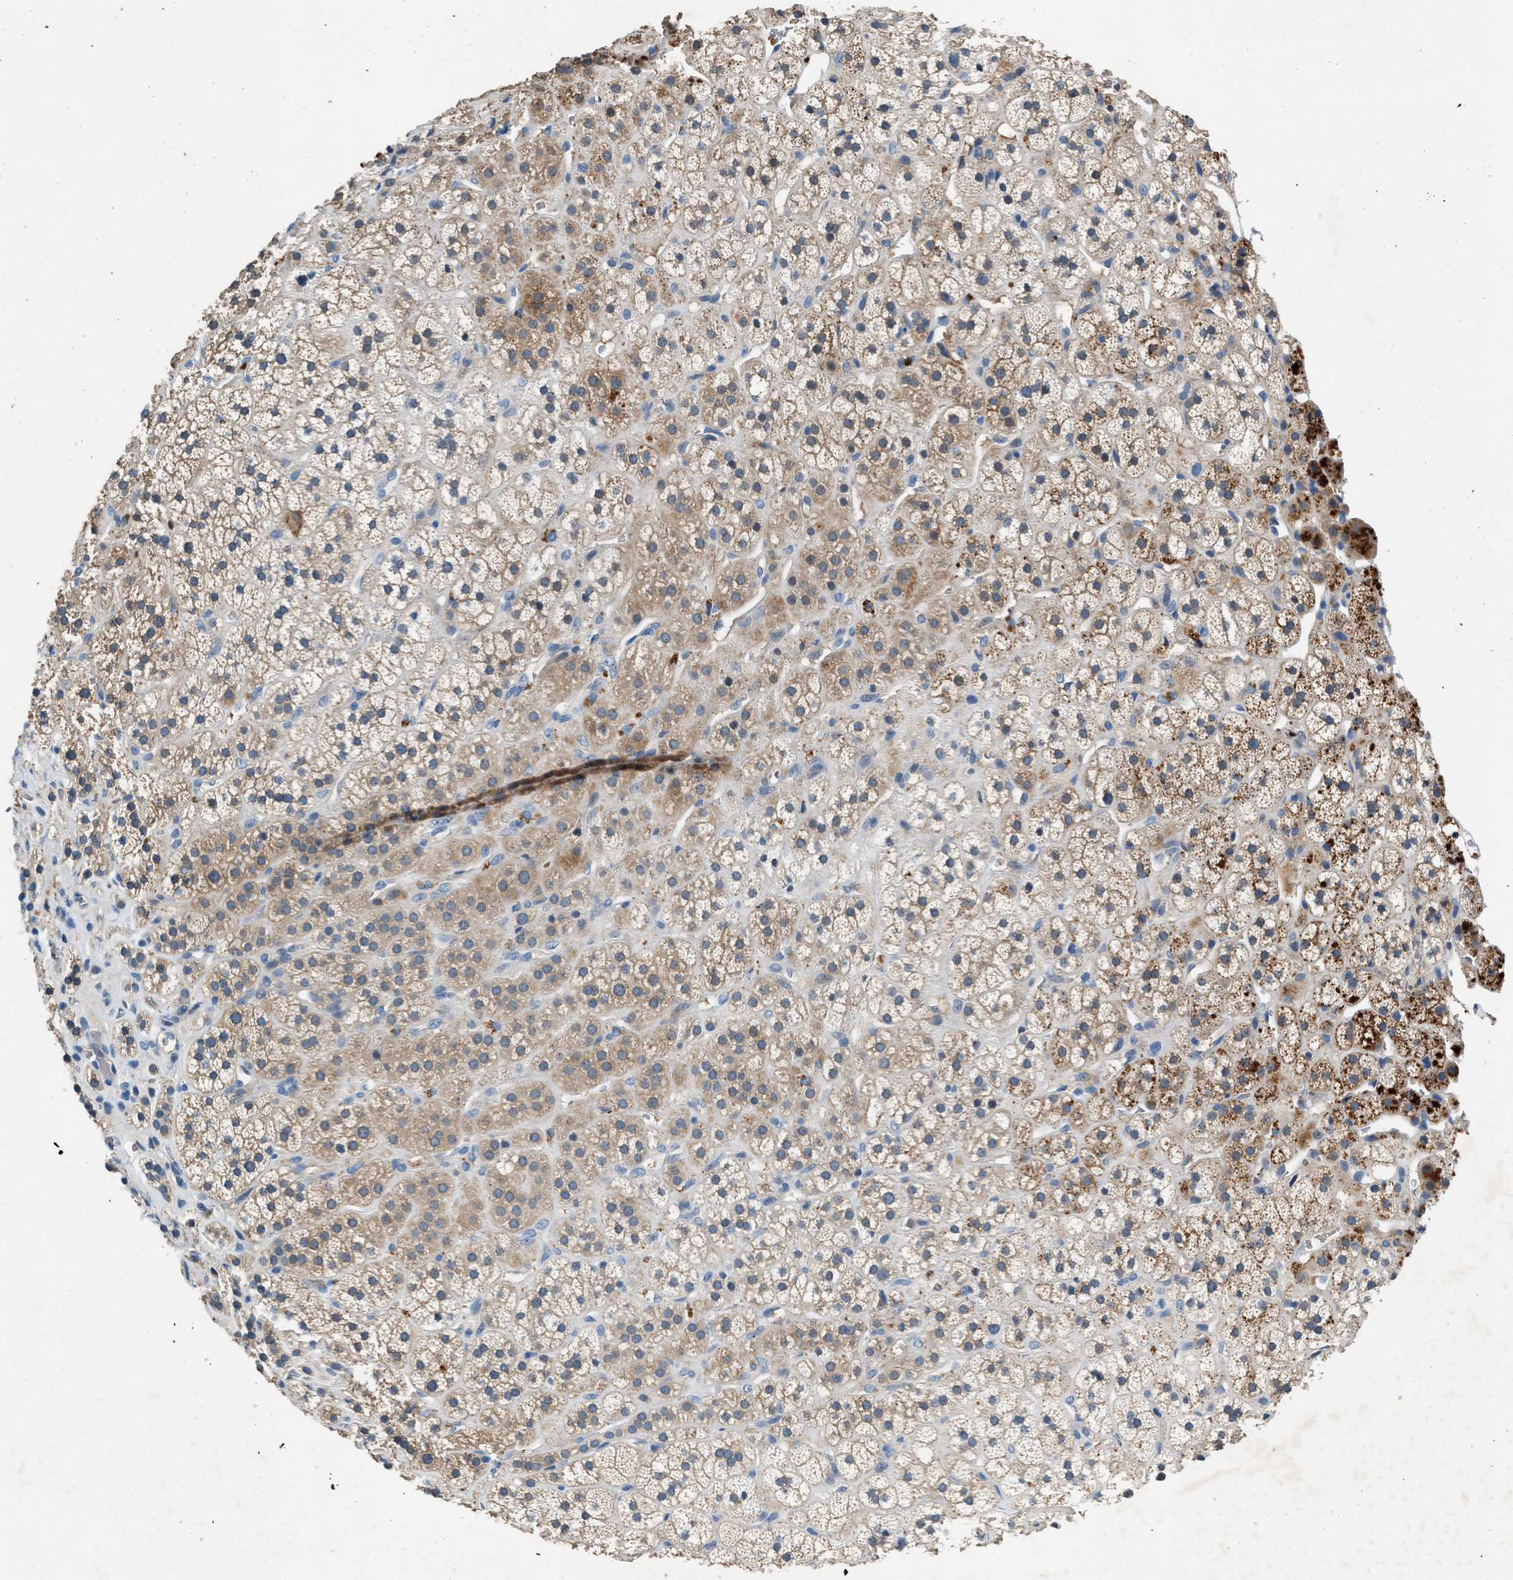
{"staining": {"intensity": "moderate", "quantity": ">75%", "location": "cytoplasmic/membranous"}, "tissue": "adrenal gland", "cell_type": "Glandular cells", "image_type": "normal", "snomed": [{"axis": "morphology", "description": "Normal tissue, NOS"}, {"axis": "topography", "description": "Adrenal gland"}], "caption": "This is an image of immunohistochemistry (IHC) staining of benign adrenal gland, which shows moderate positivity in the cytoplasmic/membranous of glandular cells.", "gene": "RWDD2B", "patient": {"sex": "male", "age": 56}}